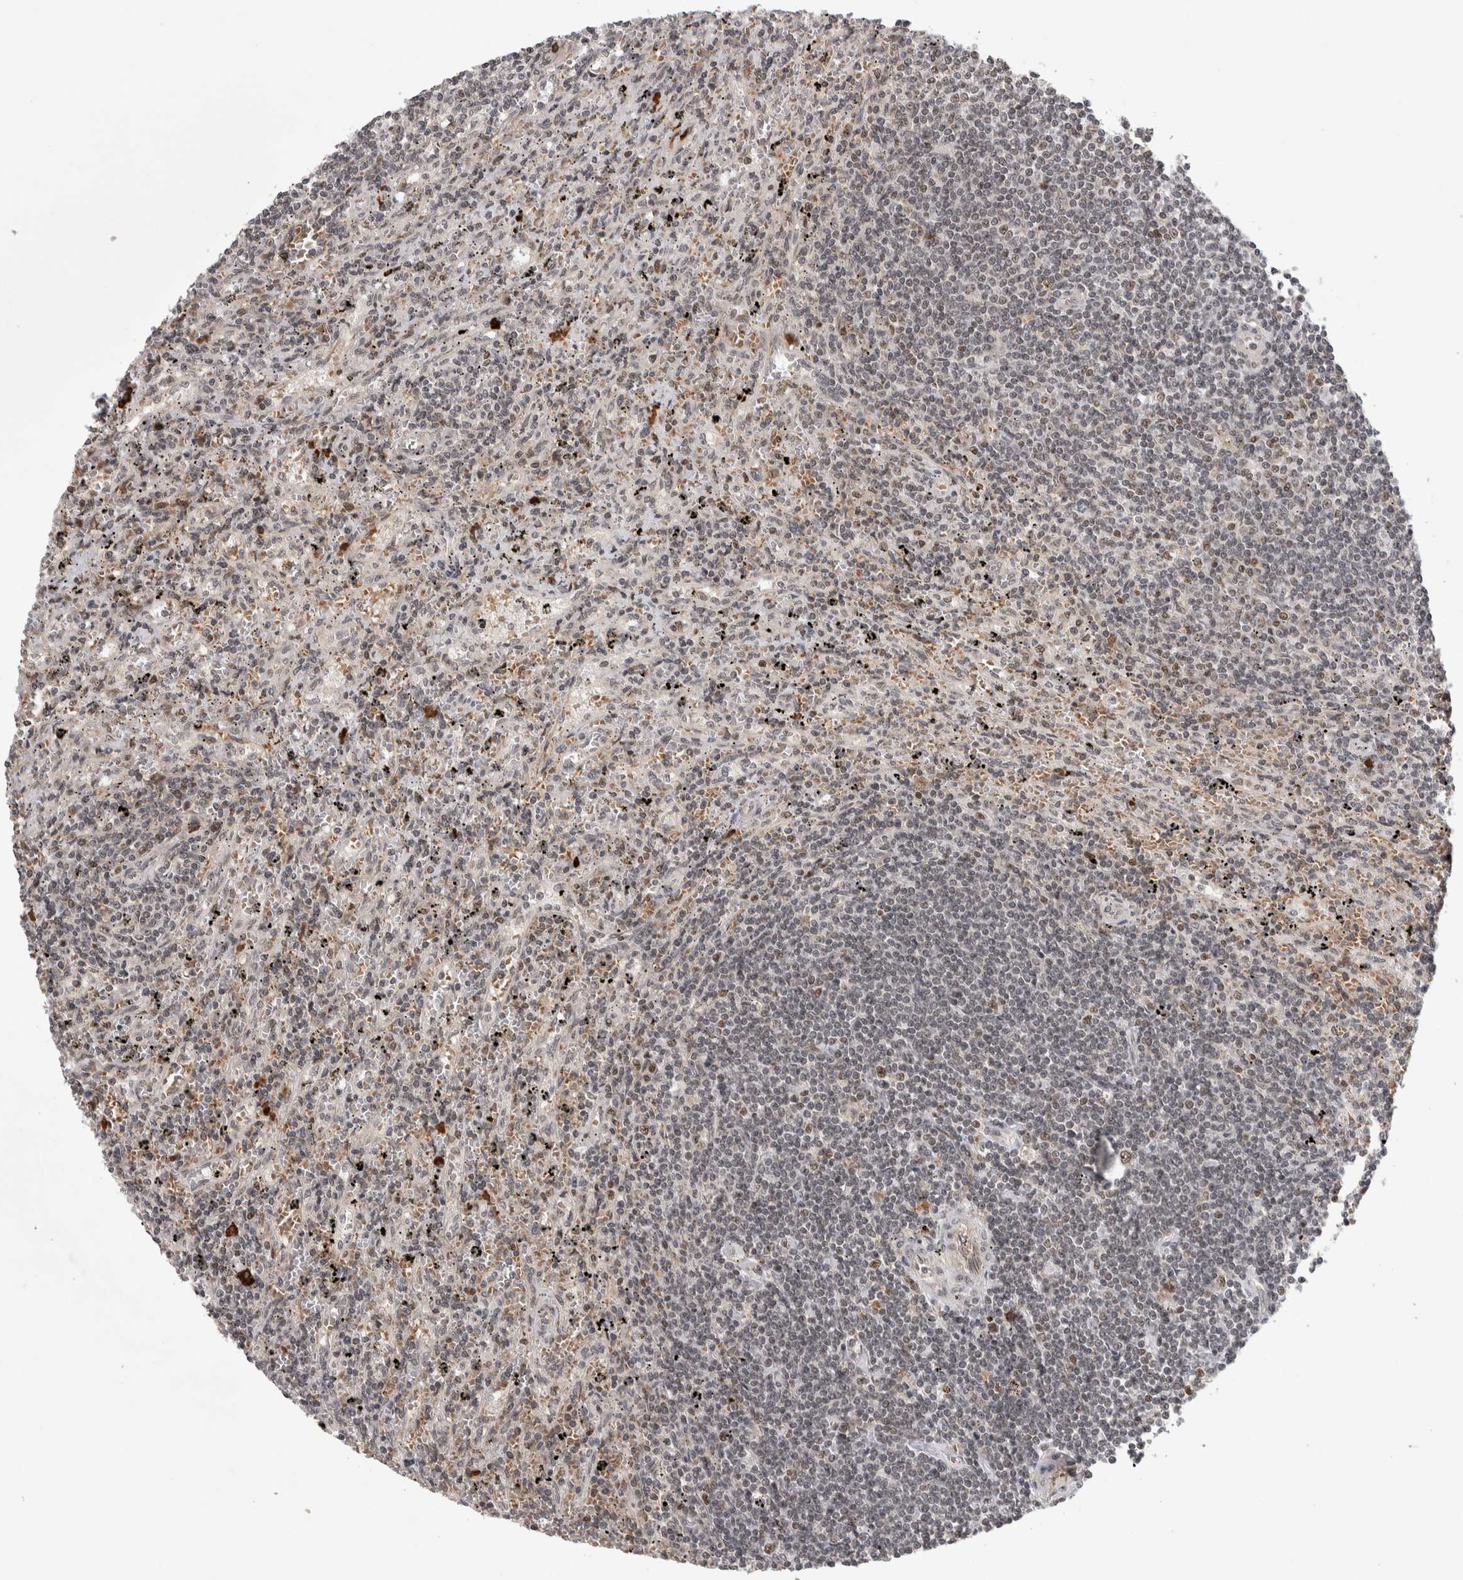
{"staining": {"intensity": "weak", "quantity": "<25%", "location": "nuclear"}, "tissue": "lymphoma", "cell_type": "Tumor cells", "image_type": "cancer", "snomed": [{"axis": "morphology", "description": "Malignant lymphoma, non-Hodgkin's type, Low grade"}, {"axis": "topography", "description": "Spleen"}], "caption": "This is an immunohistochemistry photomicrograph of human lymphoma. There is no positivity in tumor cells.", "gene": "ZNF592", "patient": {"sex": "male", "age": 76}}